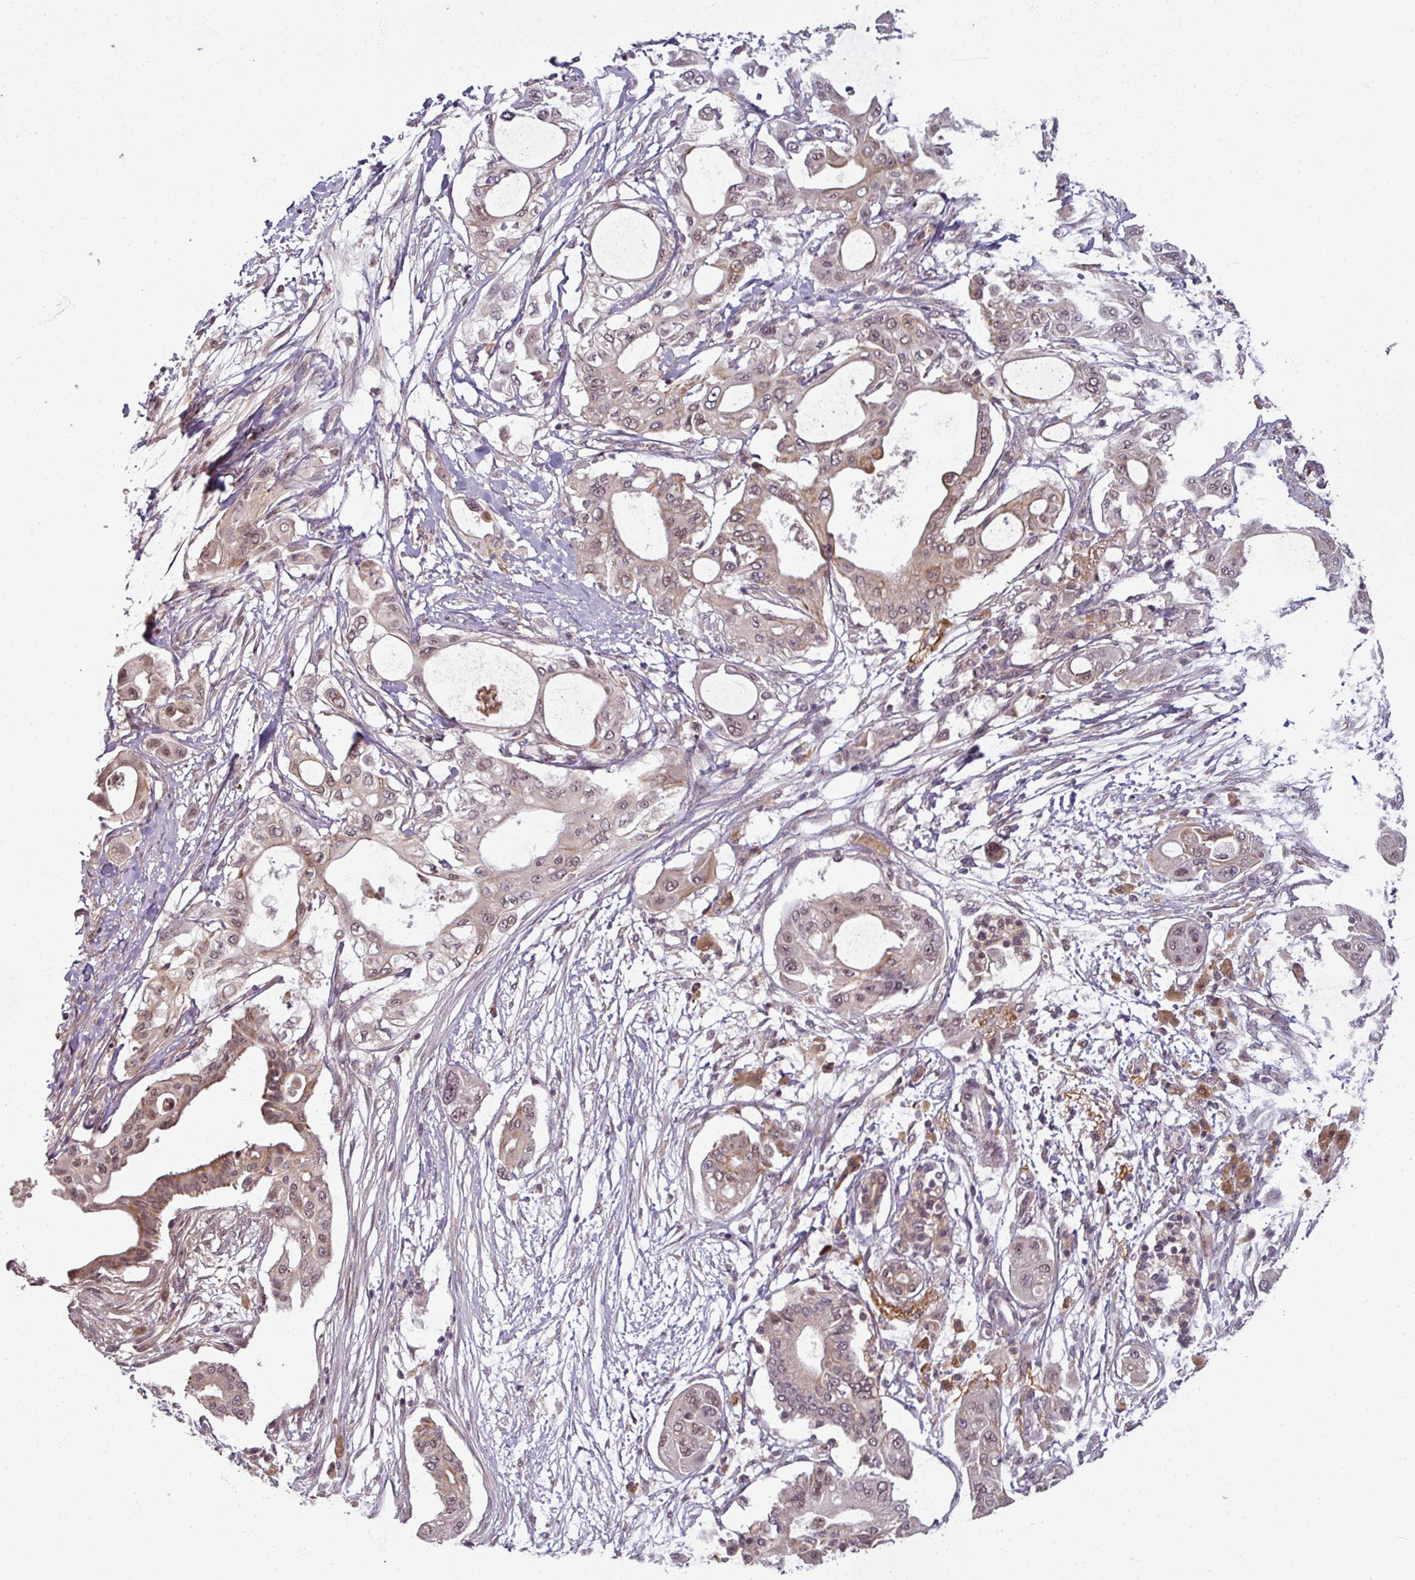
{"staining": {"intensity": "weak", "quantity": "<25%", "location": "nuclear"}, "tissue": "pancreatic cancer", "cell_type": "Tumor cells", "image_type": "cancer", "snomed": [{"axis": "morphology", "description": "Adenocarcinoma, NOS"}, {"axis": "topography", "description": "Pancreas"}], "caption": "Tumor cells are negative for protein expression in human pancreatic cancer (adenocarcinoma).", "gene": "POLR2G", "patient": {"sex": "male", "age": 68}}